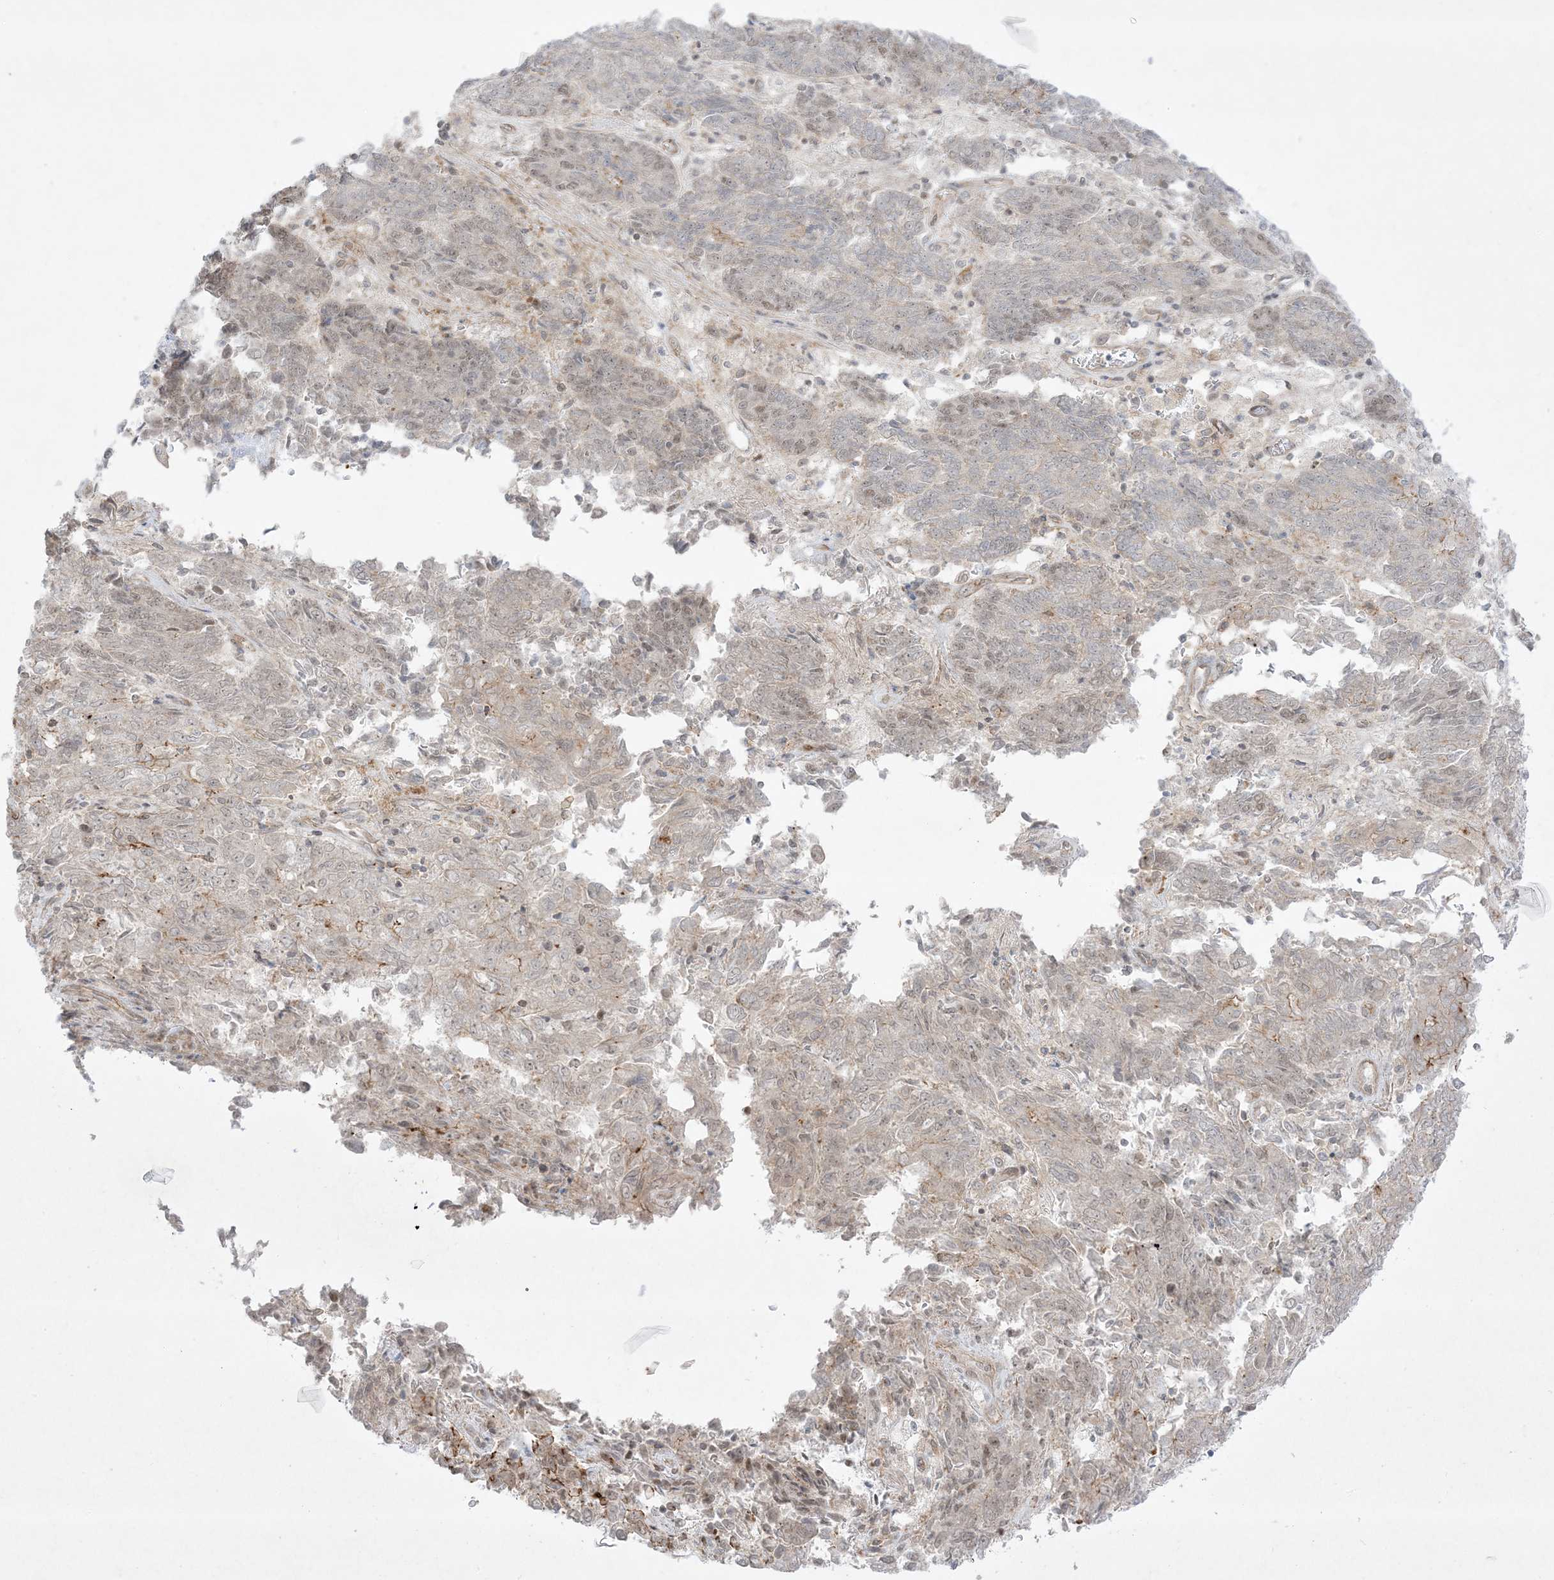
{"staining": {"intensity": "weak", "quantity": "25%-75%", "location": "nuclear"}, "tissue": "endometrial cancer", "cell_type": "Tumor cells", "image_type": "cancer", "snomed": [{"axis": "morphology", "description": "Adenocarcinoma, NOS"}, {"axis": "topography", "description": "Endometrium"}], "caption": "IHC image of human adenocarcinoma (endometrial) stained for a protein (brown), which reveals low levels of weak nuclear positivity in approximately 25%-75% of tumor cells.", "gene": "PTK6", "patient": {"sex": "female", "age": 80}}